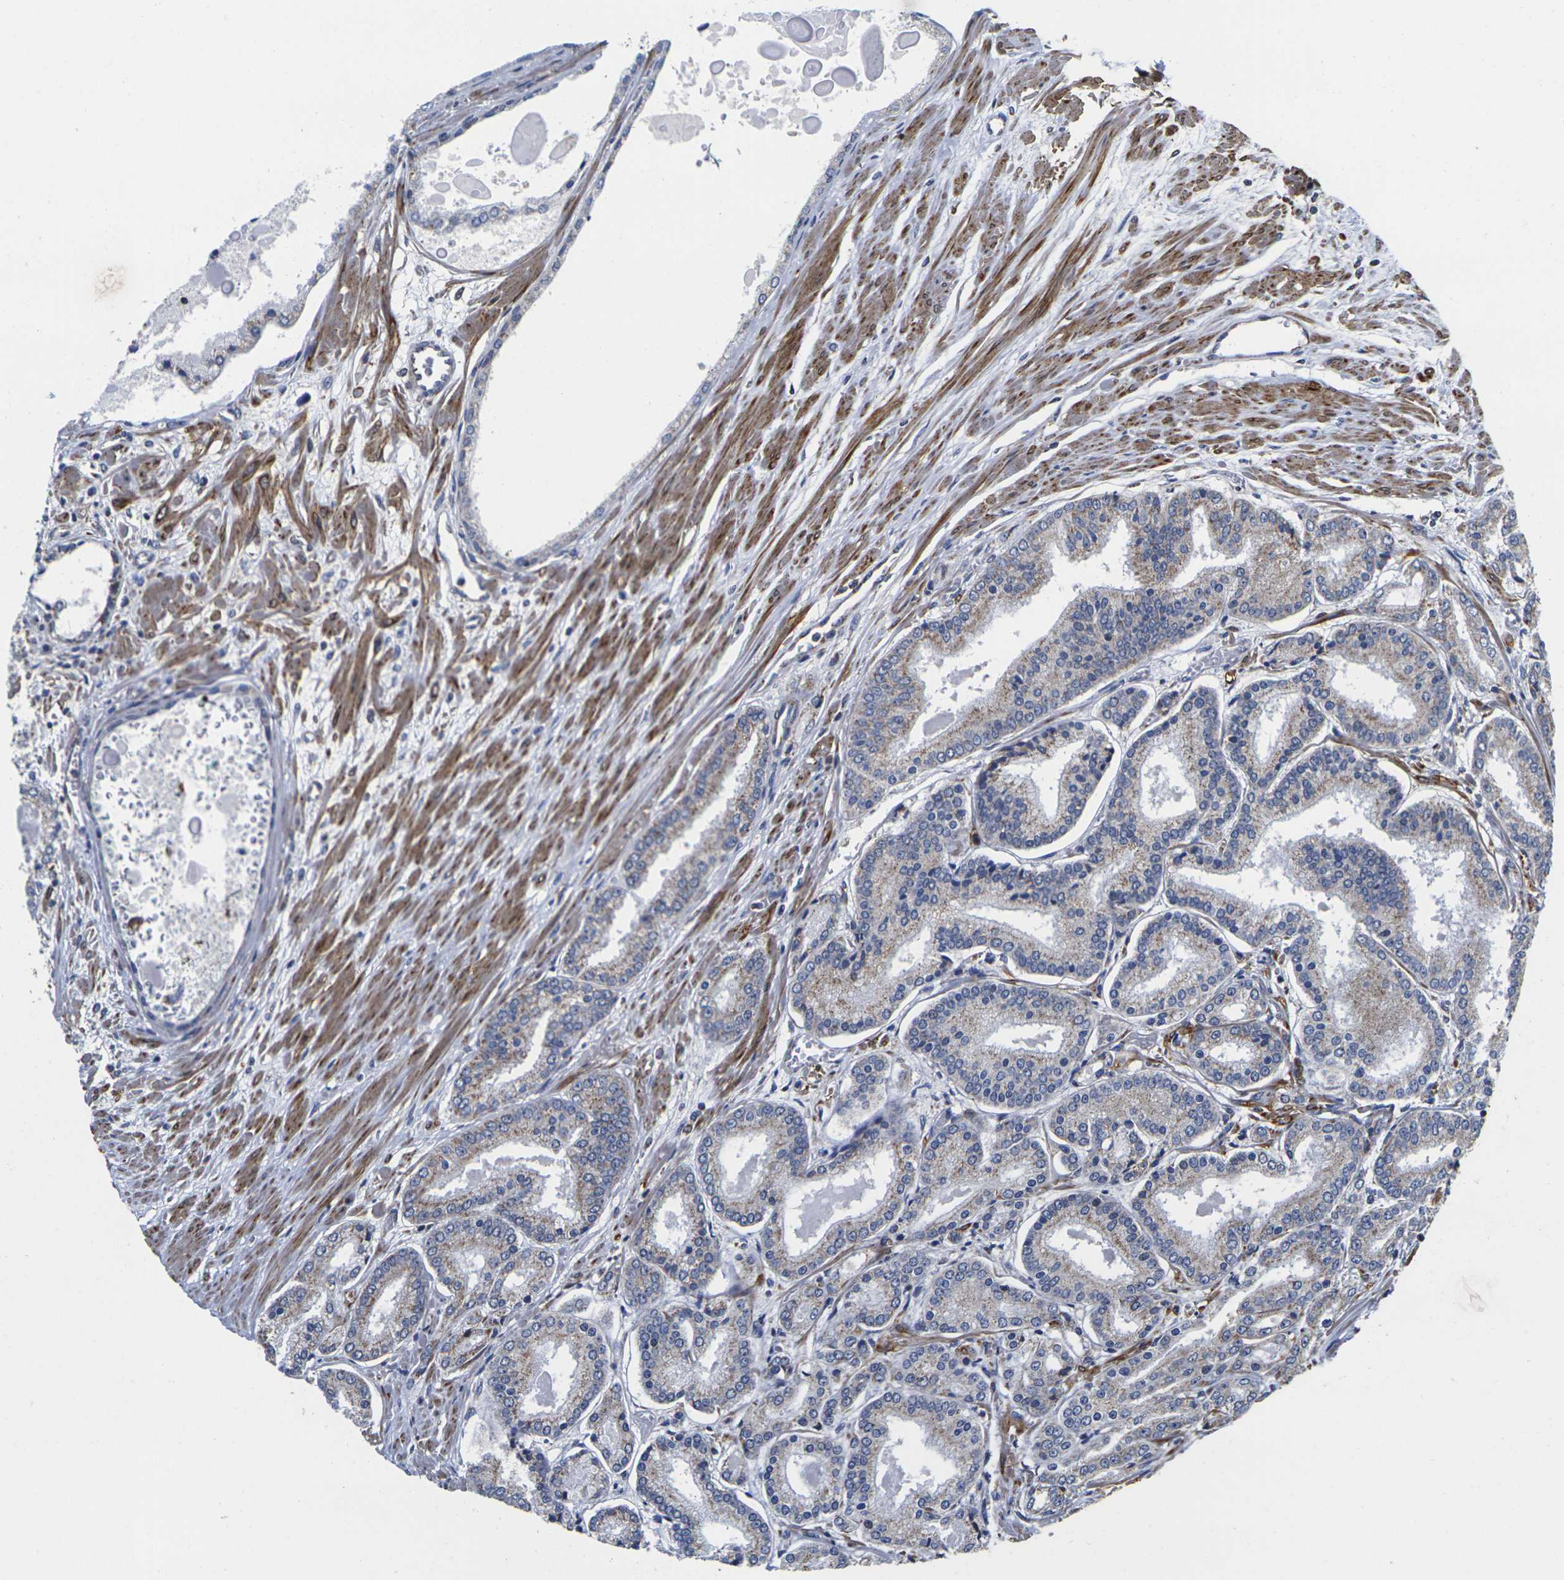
{"staining": {"intensity": "moderate", "quantity": "25%-75%", "location": "cytoplasmic/membranous"}, "tissue": "prostate cancer", "cell_type": "Tumor cells", "image_type": "cancer", "snomed": [{"axis": "morphology", "description": "Adenocarcinoma, Low grade"}, {"axis": "topography", "description": "Prostate"}], "caption": "Immunohistochemistry (IHC) of adenocarcinoma (low-grade) (prostate) exhibits medium levels of moderate cytoplasmic/membranous positivity in approximately 25%-75% of tumor cells.", "gene": "P2RY11", "patient": {"sex": "male", "age": 59}}